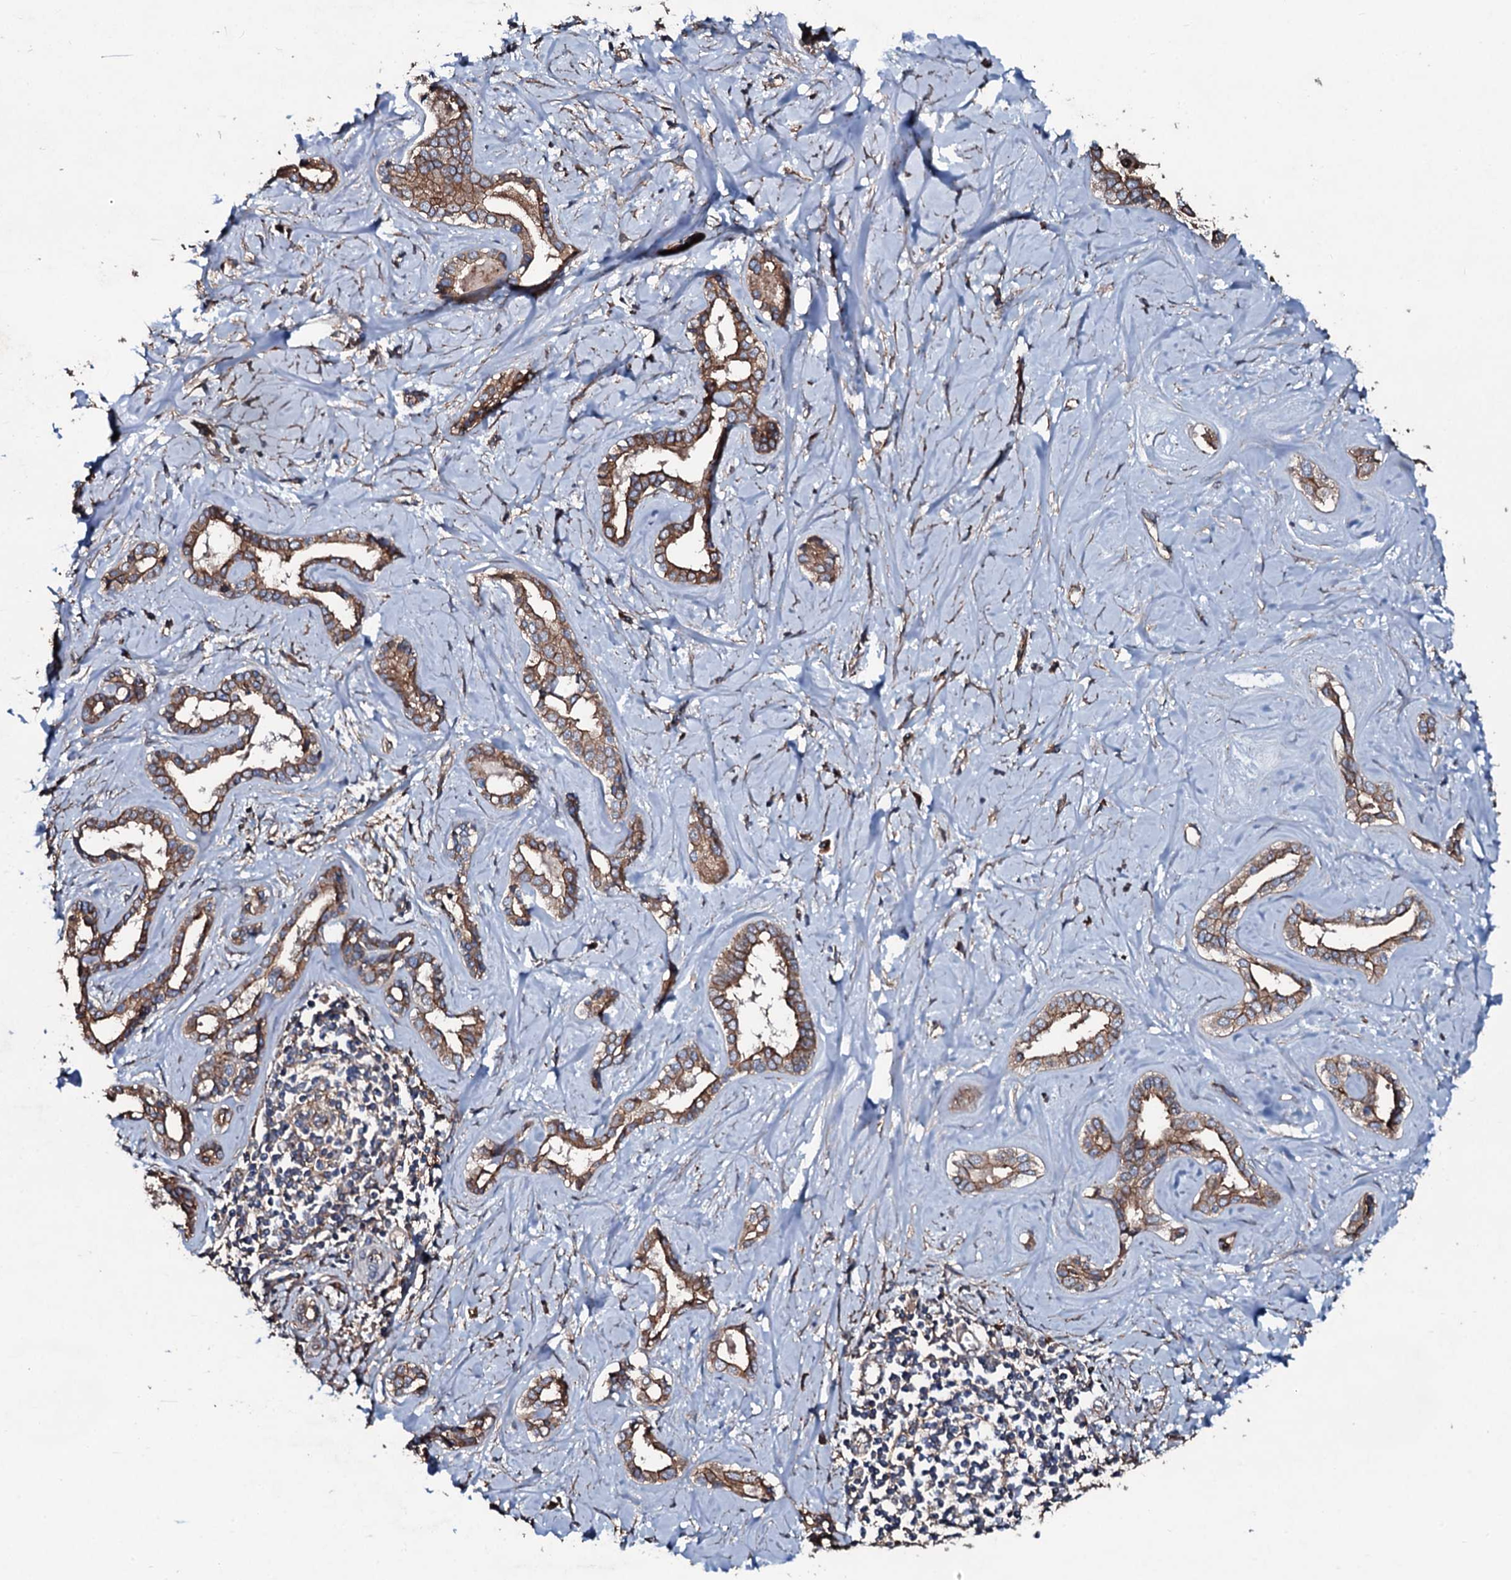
{"staining": {"intensity": "moderate", "quantity": ">75%", "location": "cytoplasmic/membranous"}, "tissue": "liver cancer", "cell_type": "Tumor cells", "image_type": "cancer", "snomed": [{"axis": "morphology", "description": "Cholangiocarcinoma"}, {"axis": "topography", "description": "Liver"}], "caption": "Tumor cells demonstrate medium levels of moderate cytoplasmic/membranous staining in approximately >75% of cells in liver cholangiocarcinoma.", "gene": "DMAC2", "patient": {"sex": "female", "age": 77}}